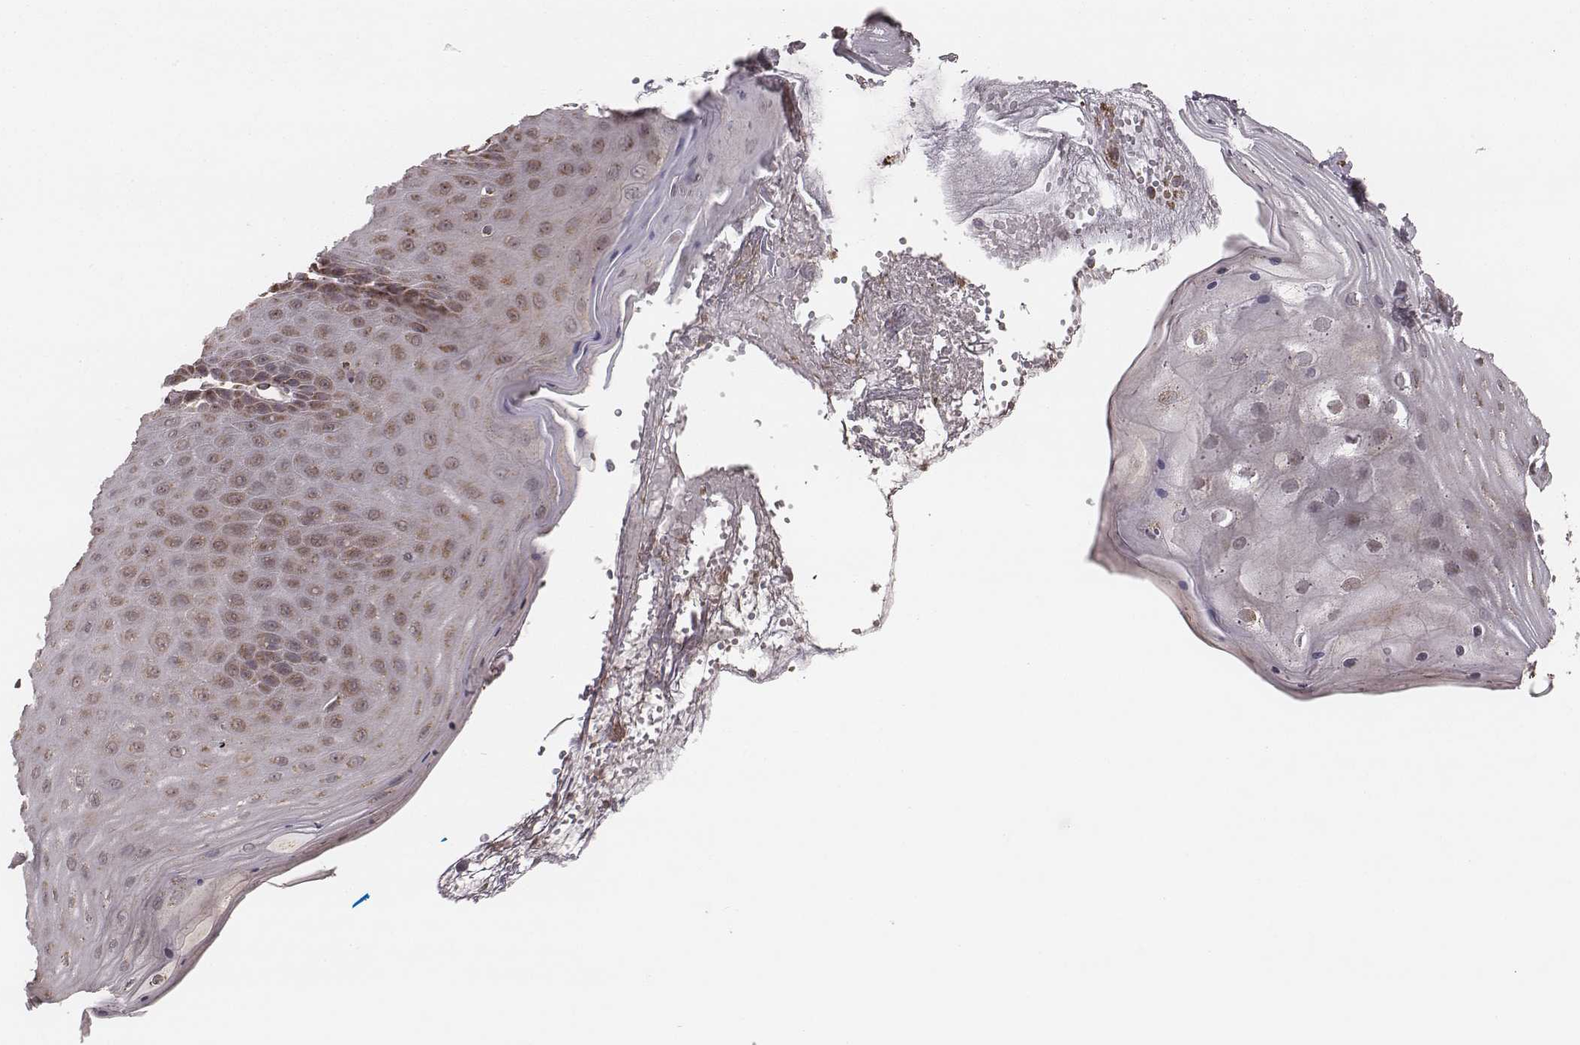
{"staining": {"intensity": "moderate", "quantity": "25%-75%", "location": "cytoplasmic/membranous"}, "tissue": "skin", "cell_type": "Epidermal cells", "image_type": "normal", "snomed": [{"axis": "morphology", "description": "Normal tissue, NOS"}, {"axis": "topography", "description": "Anal"}], "caption": "Human skin stained for a protein (brown) demonstrates moderate cytoplasmic/membranous positive staining in about 25%-75% of epidermal cells.", "gene": "ZDHHC21", "patient": {"sex": "male", "age": 53}}